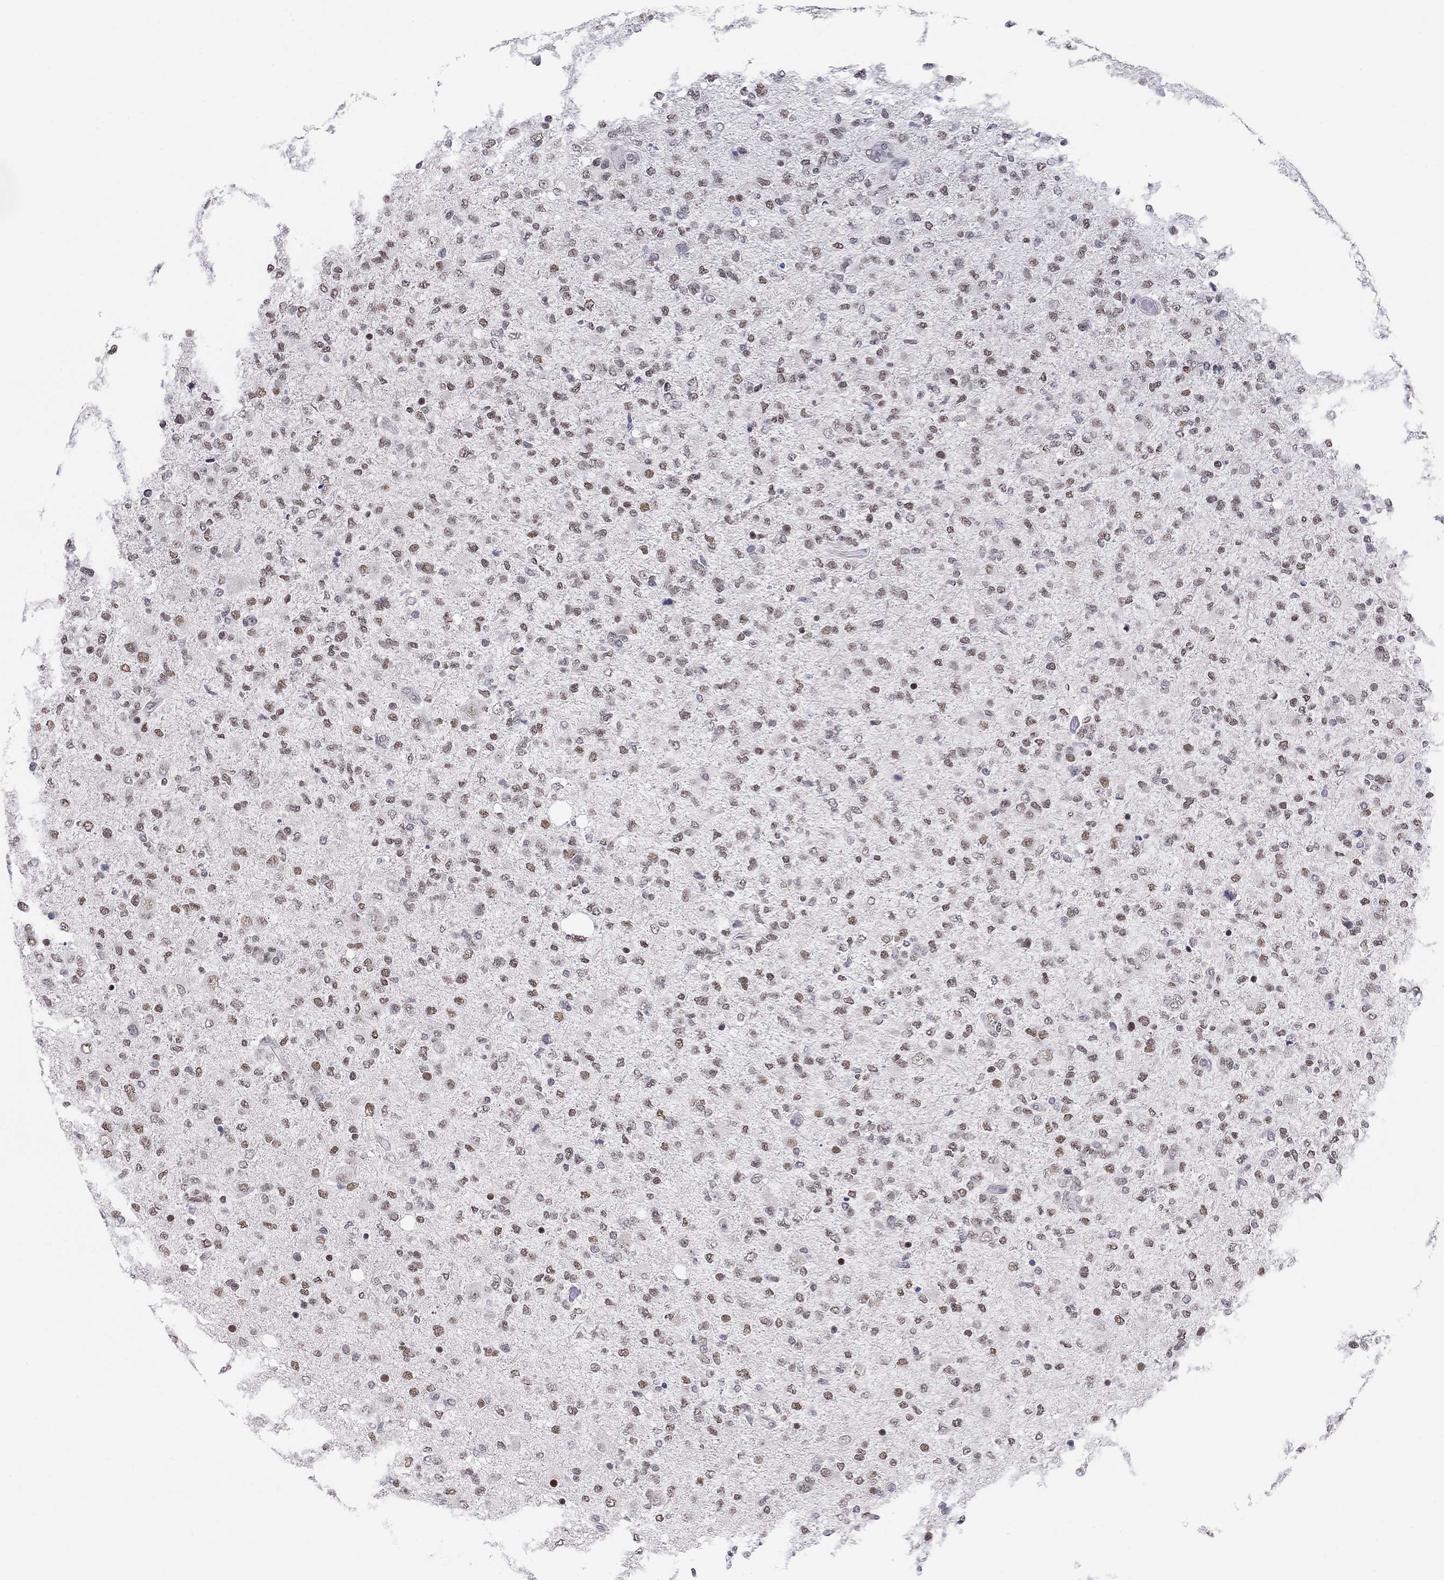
{"staining": {"intensity": "moderate", "quantity": "25%-75%", "location": "nuclear"}, "tissue": "glioma", "cell_type": "Tumor cells", "image_type": "cancer", "snomed": [{"axis": "morphology", "description": "Glioma, malignant, High grade"}, {"axis": "topography", "description": "Cerebral cortex"}], "caption": "DAB (3,3'-diaminobenzidine) immunohistochemical staining of glioma shows moderate nuclear protein positivity in approximately 25%-75% of tumor cells. The protein of interest is stained brown, and the nuclei are stained in blue (DAB IHC with brightfield microscopy, high magnification).", "gene": "DOT1L", "patient": {"sex": "male", "age": 70}}